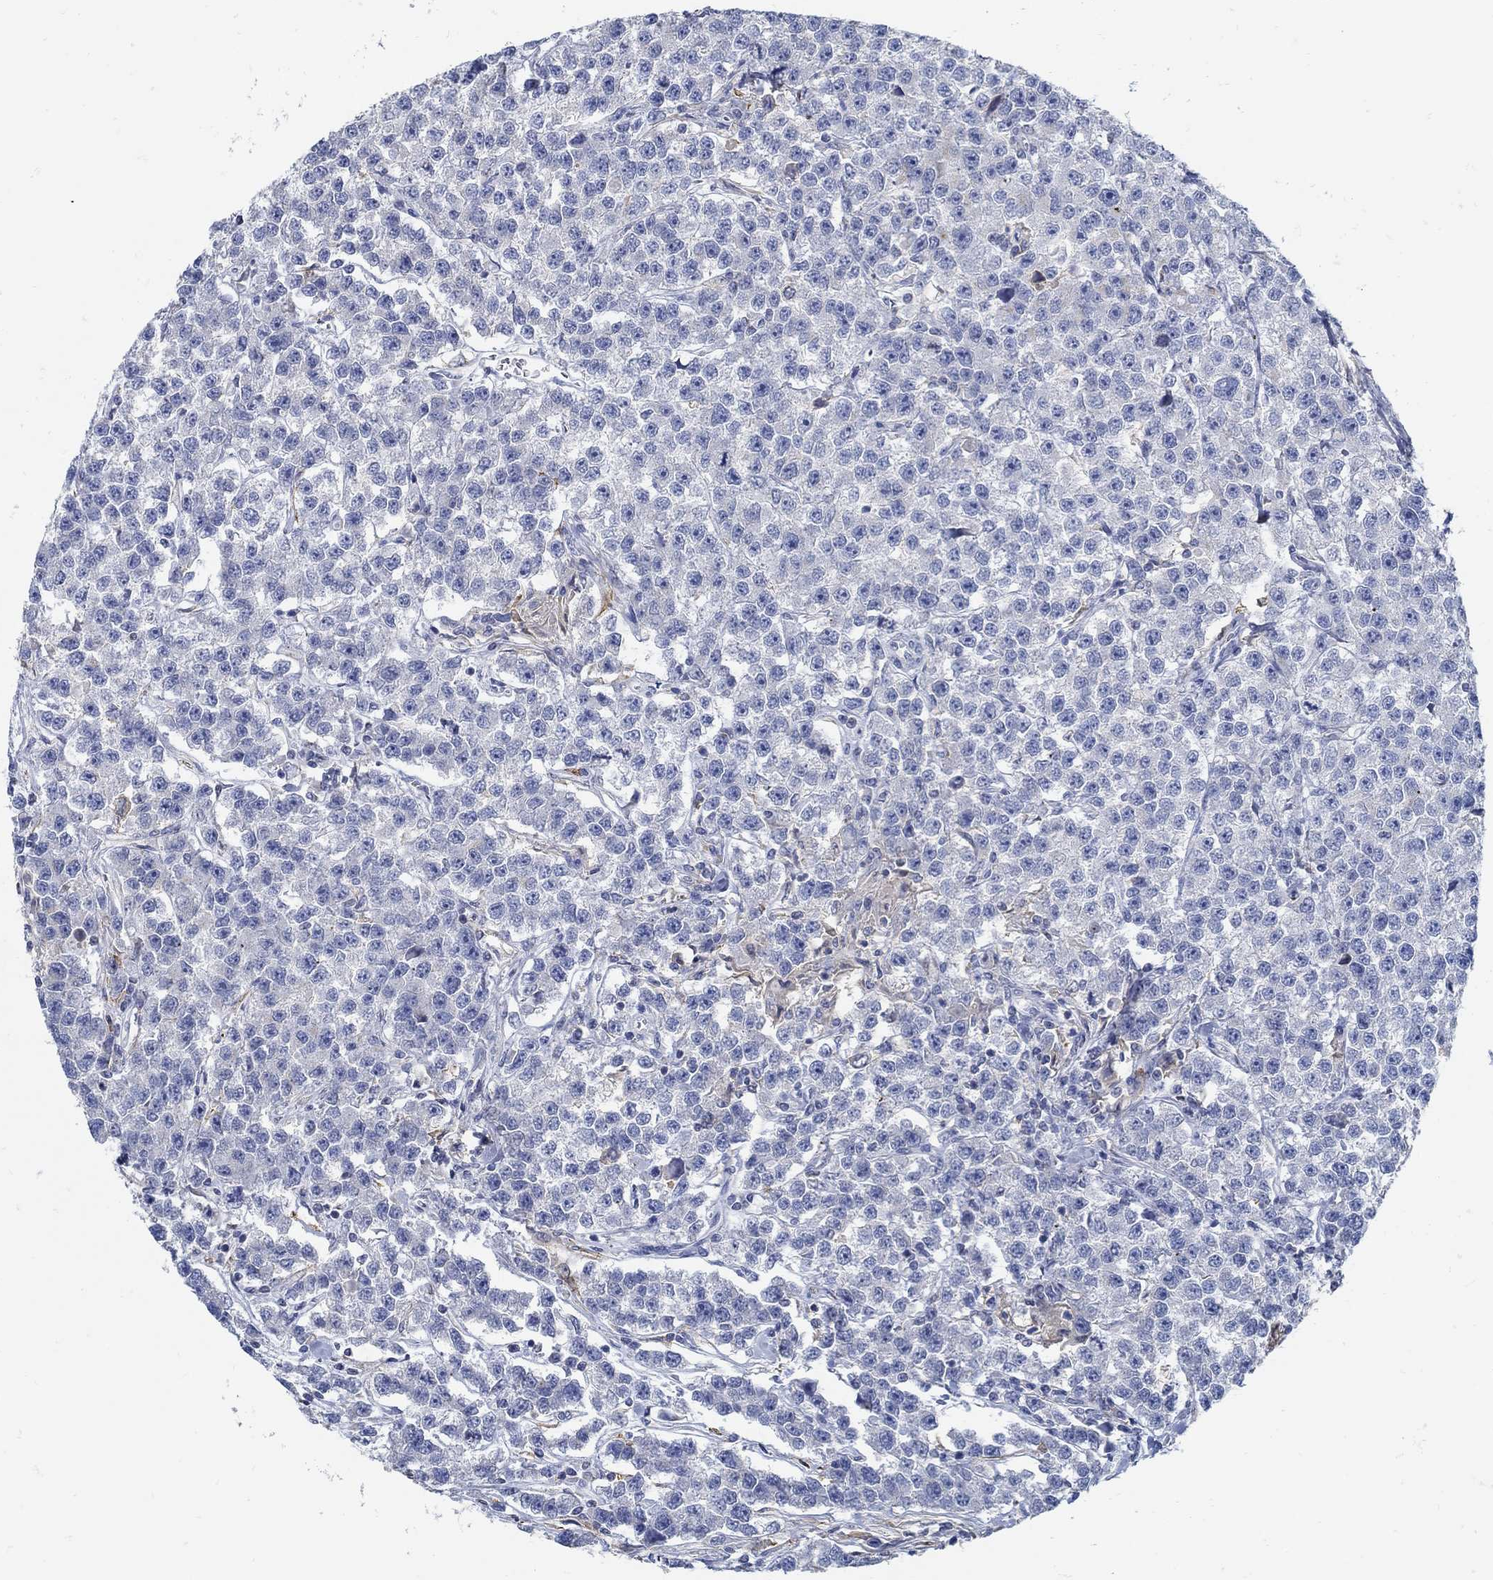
{"staining": {"intensity": "negative", "quantity": "none", "location": "none"}, "tissue": "testis cancer", "cell_type": "Tumor cells", "image_type": "cancer", "snomed": [{"axis": "morphology", "description": "Seminoma, NOS"}, {"axis": "topography", "description": "Testis"}], "caption": "Immunohistochemistry (IHC) of testis cancer shows no positivity in tumor cells.", "gene": "ZFAND4", "patient": {"sex": "male", "age": 59}}